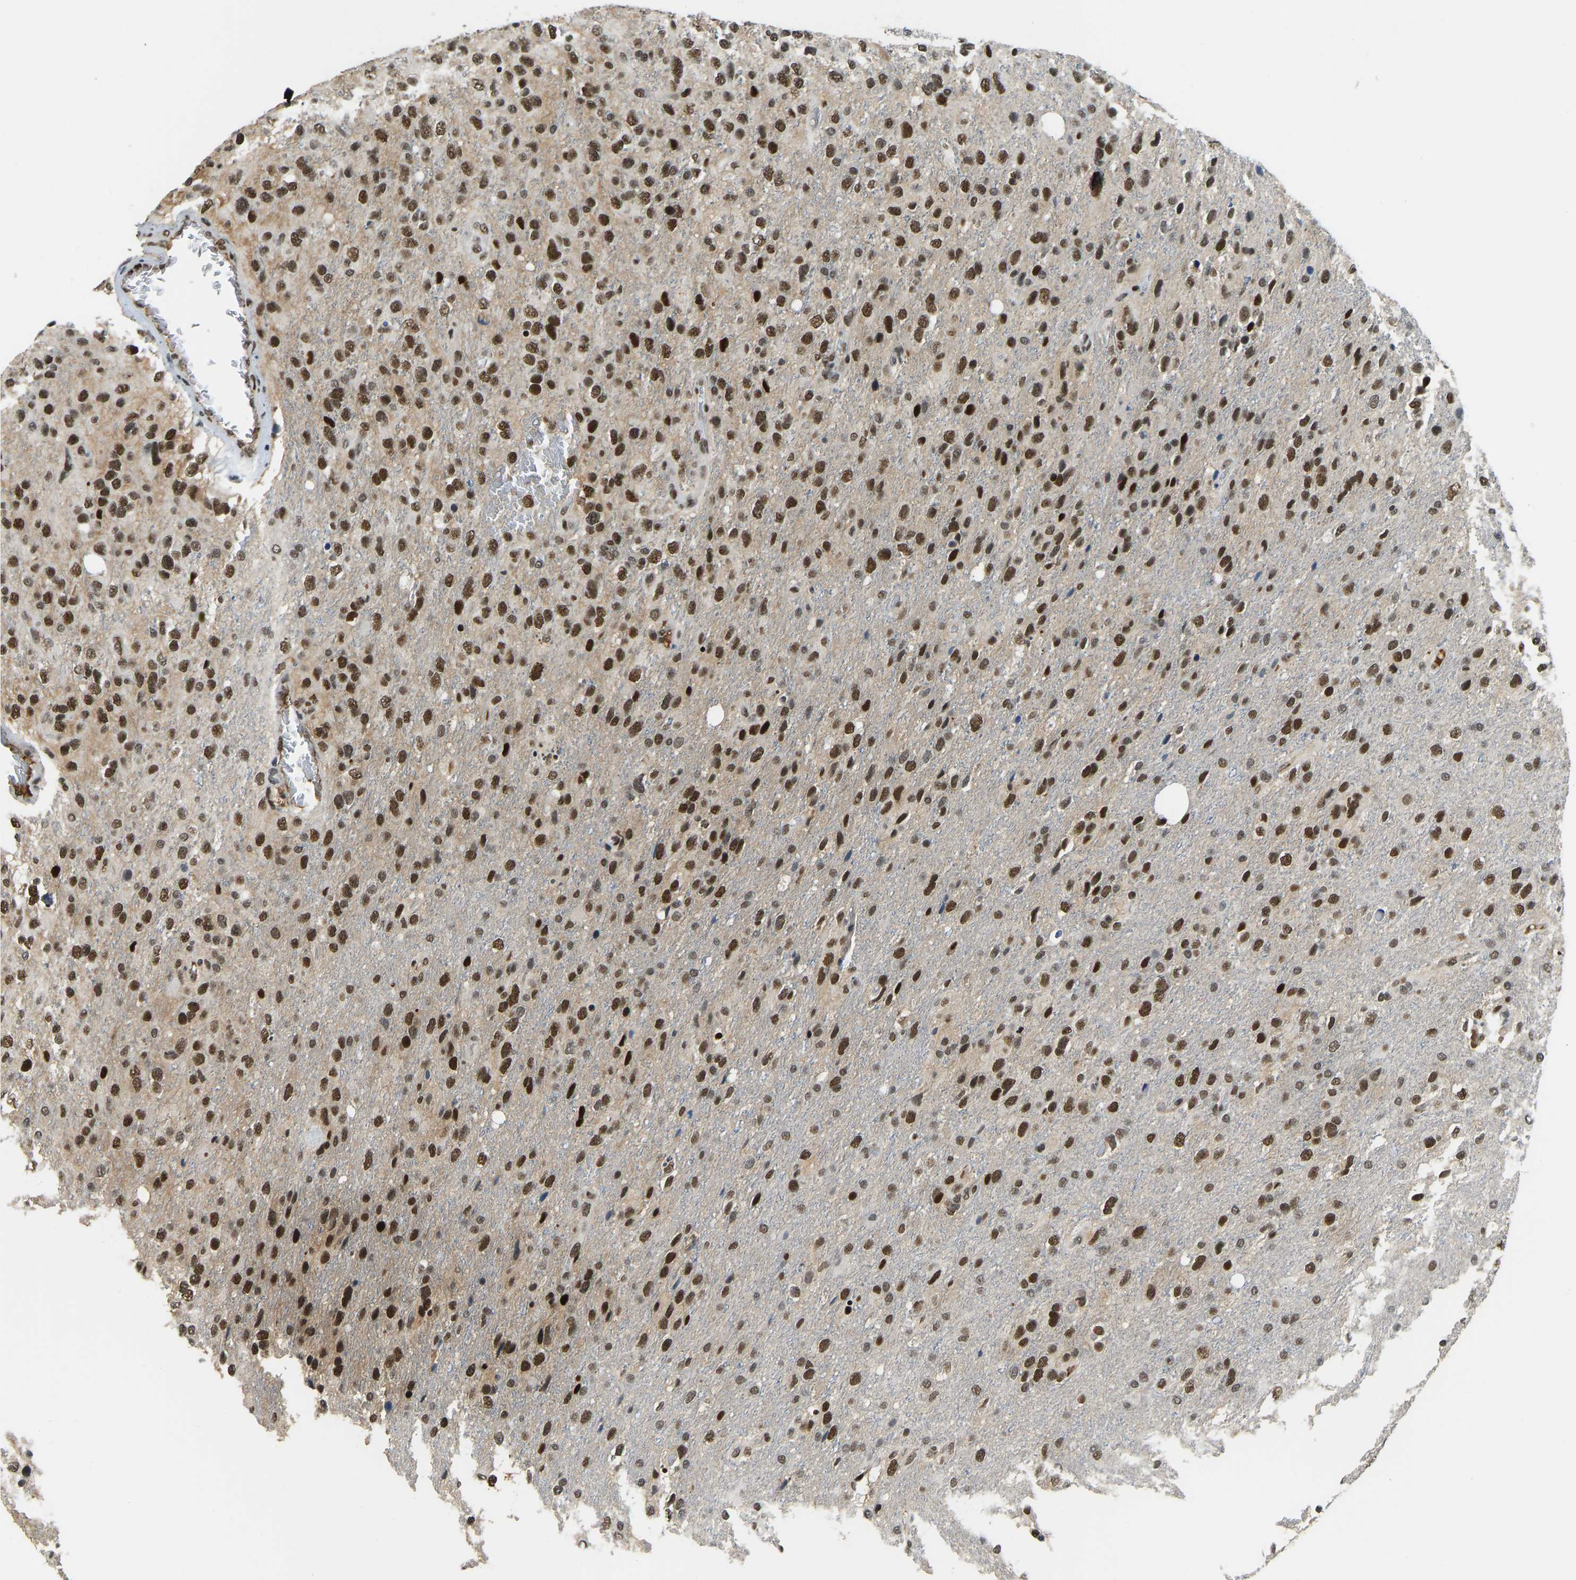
{"staining": {"intensity": "strong", "quantity": ">75%", "location": "nuclear"}, "tissue": "glioma", "cell_type": "Tumor cells", "image_type": "cancer", "snomed": [{"axis": "morphology", "description": "Glioma, malignant, High grade"}, {"axis": "topography", "description": "Brain"}], "caption": "Immunohistochemistry of human high-grade glioma (malignant) shows high levels of strong nuclear staining in about >75% of tumor cells. (IHC, brightfield microscopy, high magnification).", "gene": "FOXK1", "patient": {"sex": "female", "age": 58}}